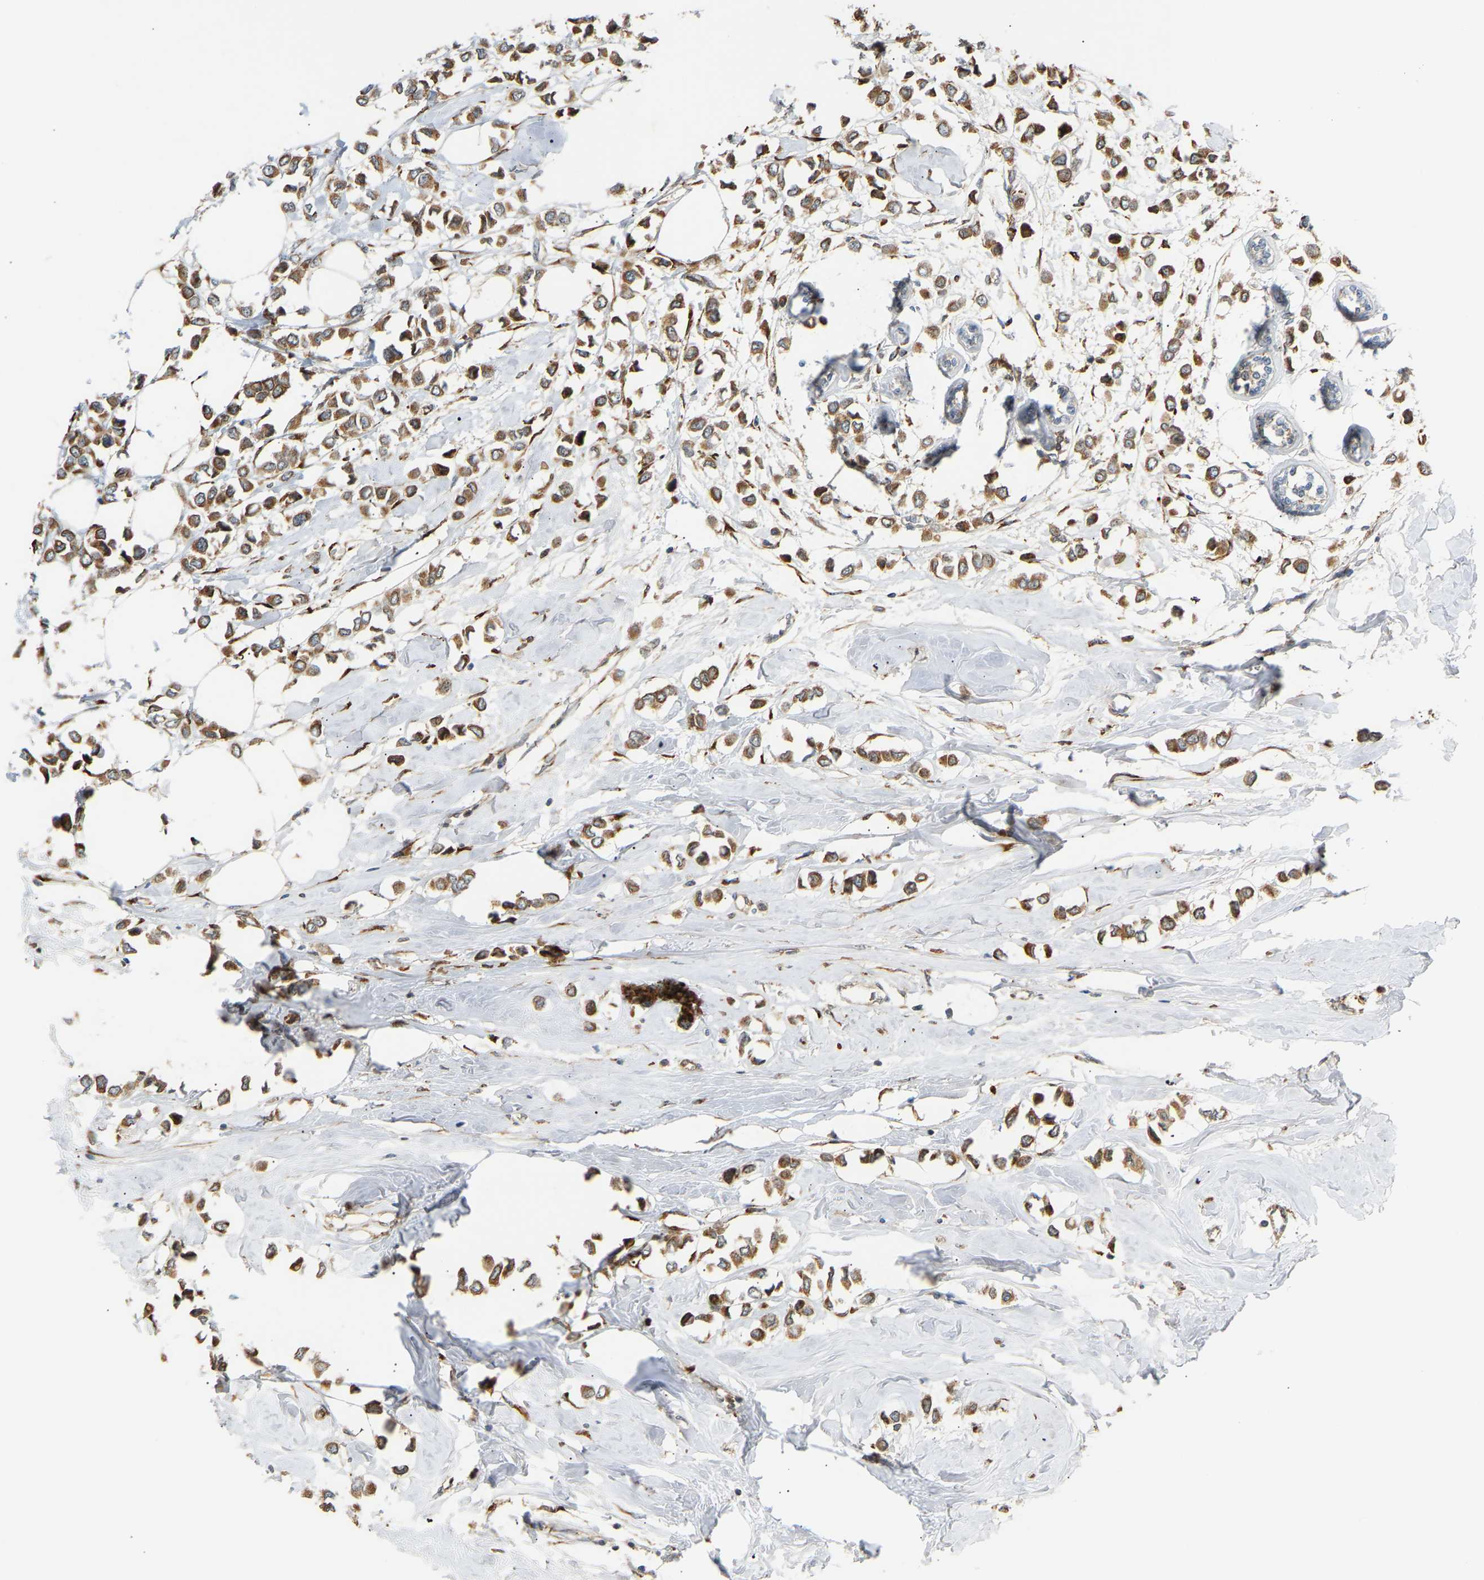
{"staining": {"intensity": "moderate", "quantity": ">75%", "location": "cytoplasmic/membranous"}, "tissue": "breast cancer", "cell_type": "Tumor cells", "image_type": "cancer", "snomed": [{"axis": "morphology", "description": "Lobular carcinoma"}, {"axis": "topography", "description": "Breast"}], "caption": "Lobular carcinoma (breast) stained with a protein marker reveals moderate staining in tumor cells.", "gene": "PLCG2", "patient": {"sex": "female", "age": 51}}